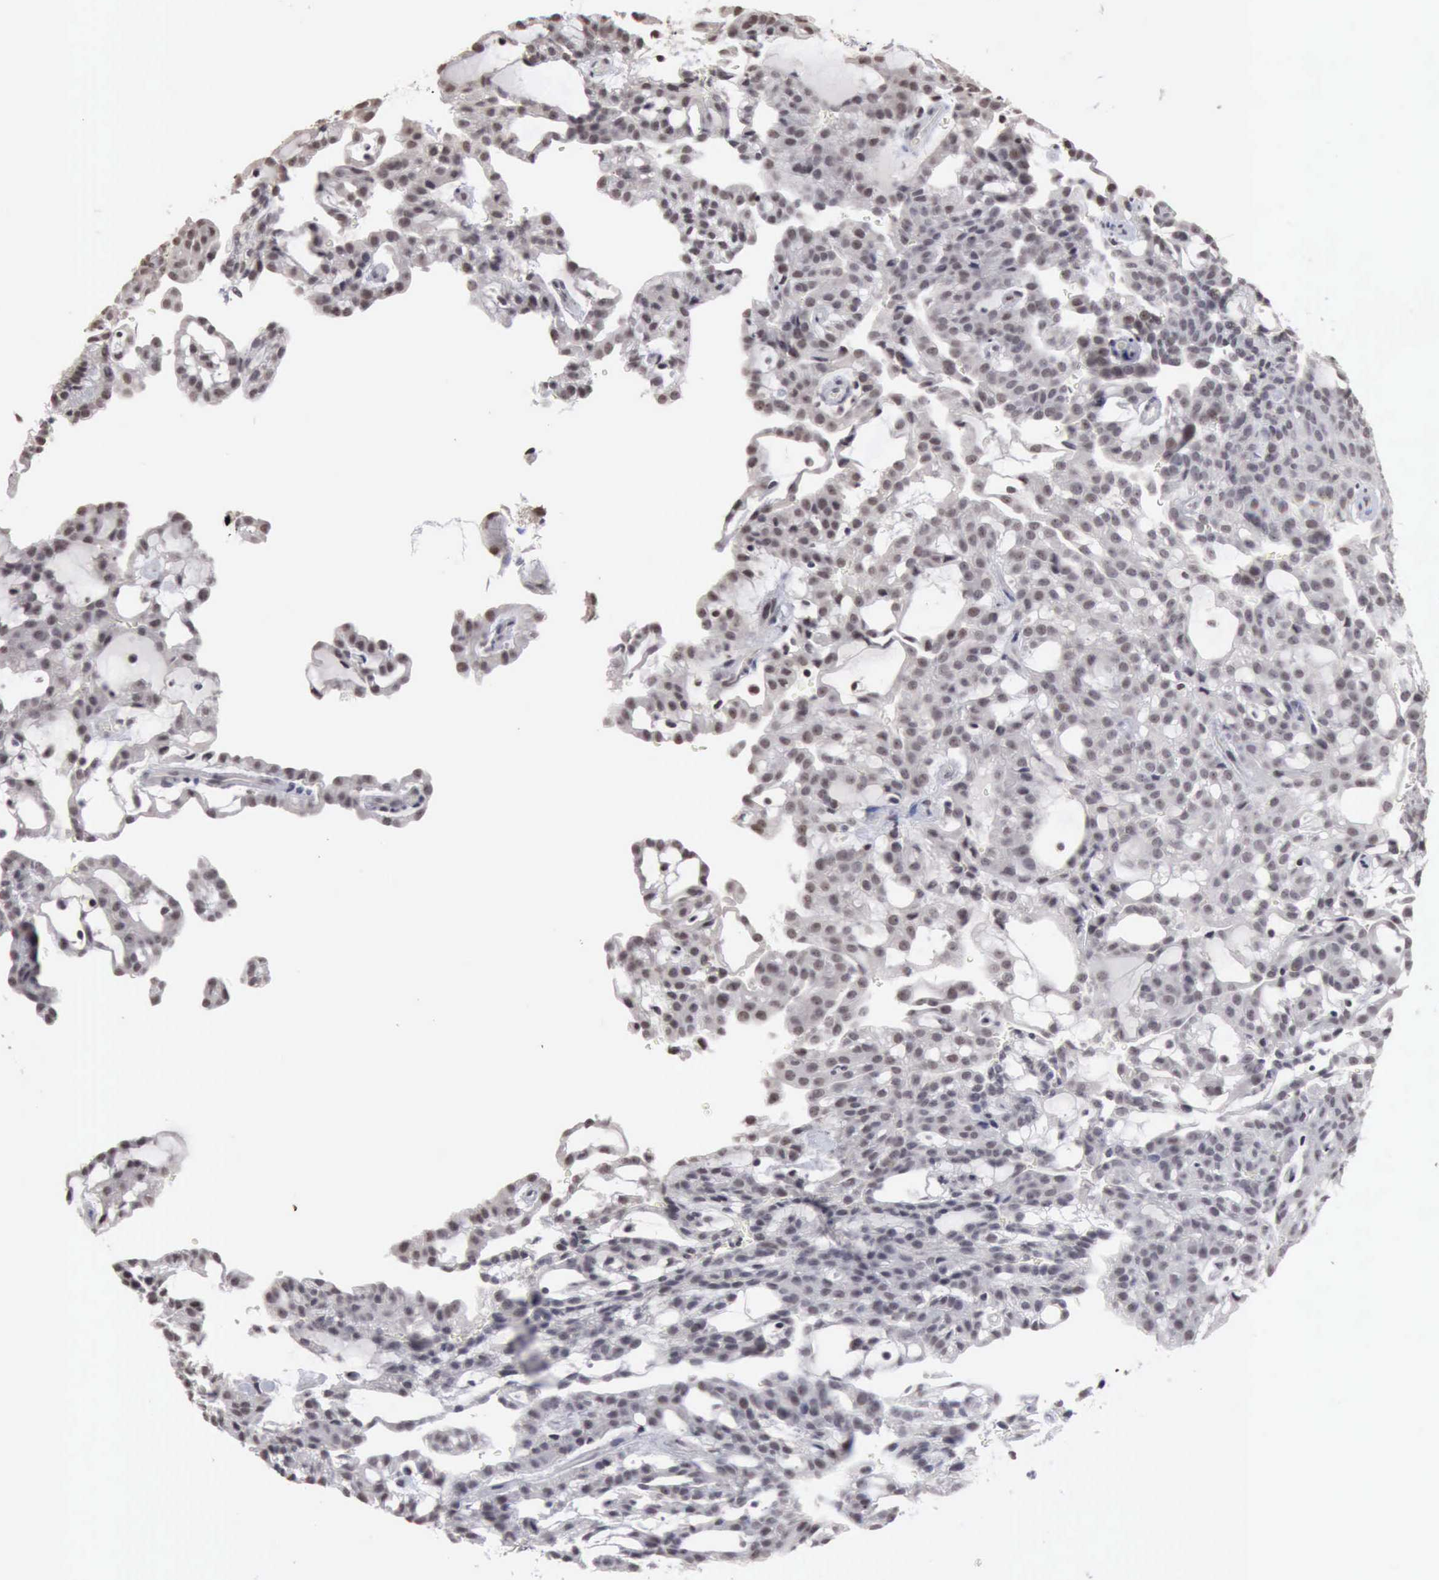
{"staining": {"intensity": "moderate", "quantity": "25%-75%", "location": "nuclear"}, "tissue": "renal cancer", "cell_type": "Tumor cells", "image_type": "cancer", "snomed": [{"axis": "morphology", "description": "Adenocarcinoma, NOS"}, {"axis": "topography", "description": "Kidney"}], "caption": "Protein positivity by immunohistochemistry demonstrates moderate nuclear positivity in approximately 25%-75% of tumor cells in renal adenocarcinoma. The staining is performed using DAB (3,3'-diaminobenzidine) brown chromogen to label protein expression. The nuclei are counter-stained blue using hematoxylin.", "gene": "TAF1", "patient": {"sex": "male", "age": 63}}